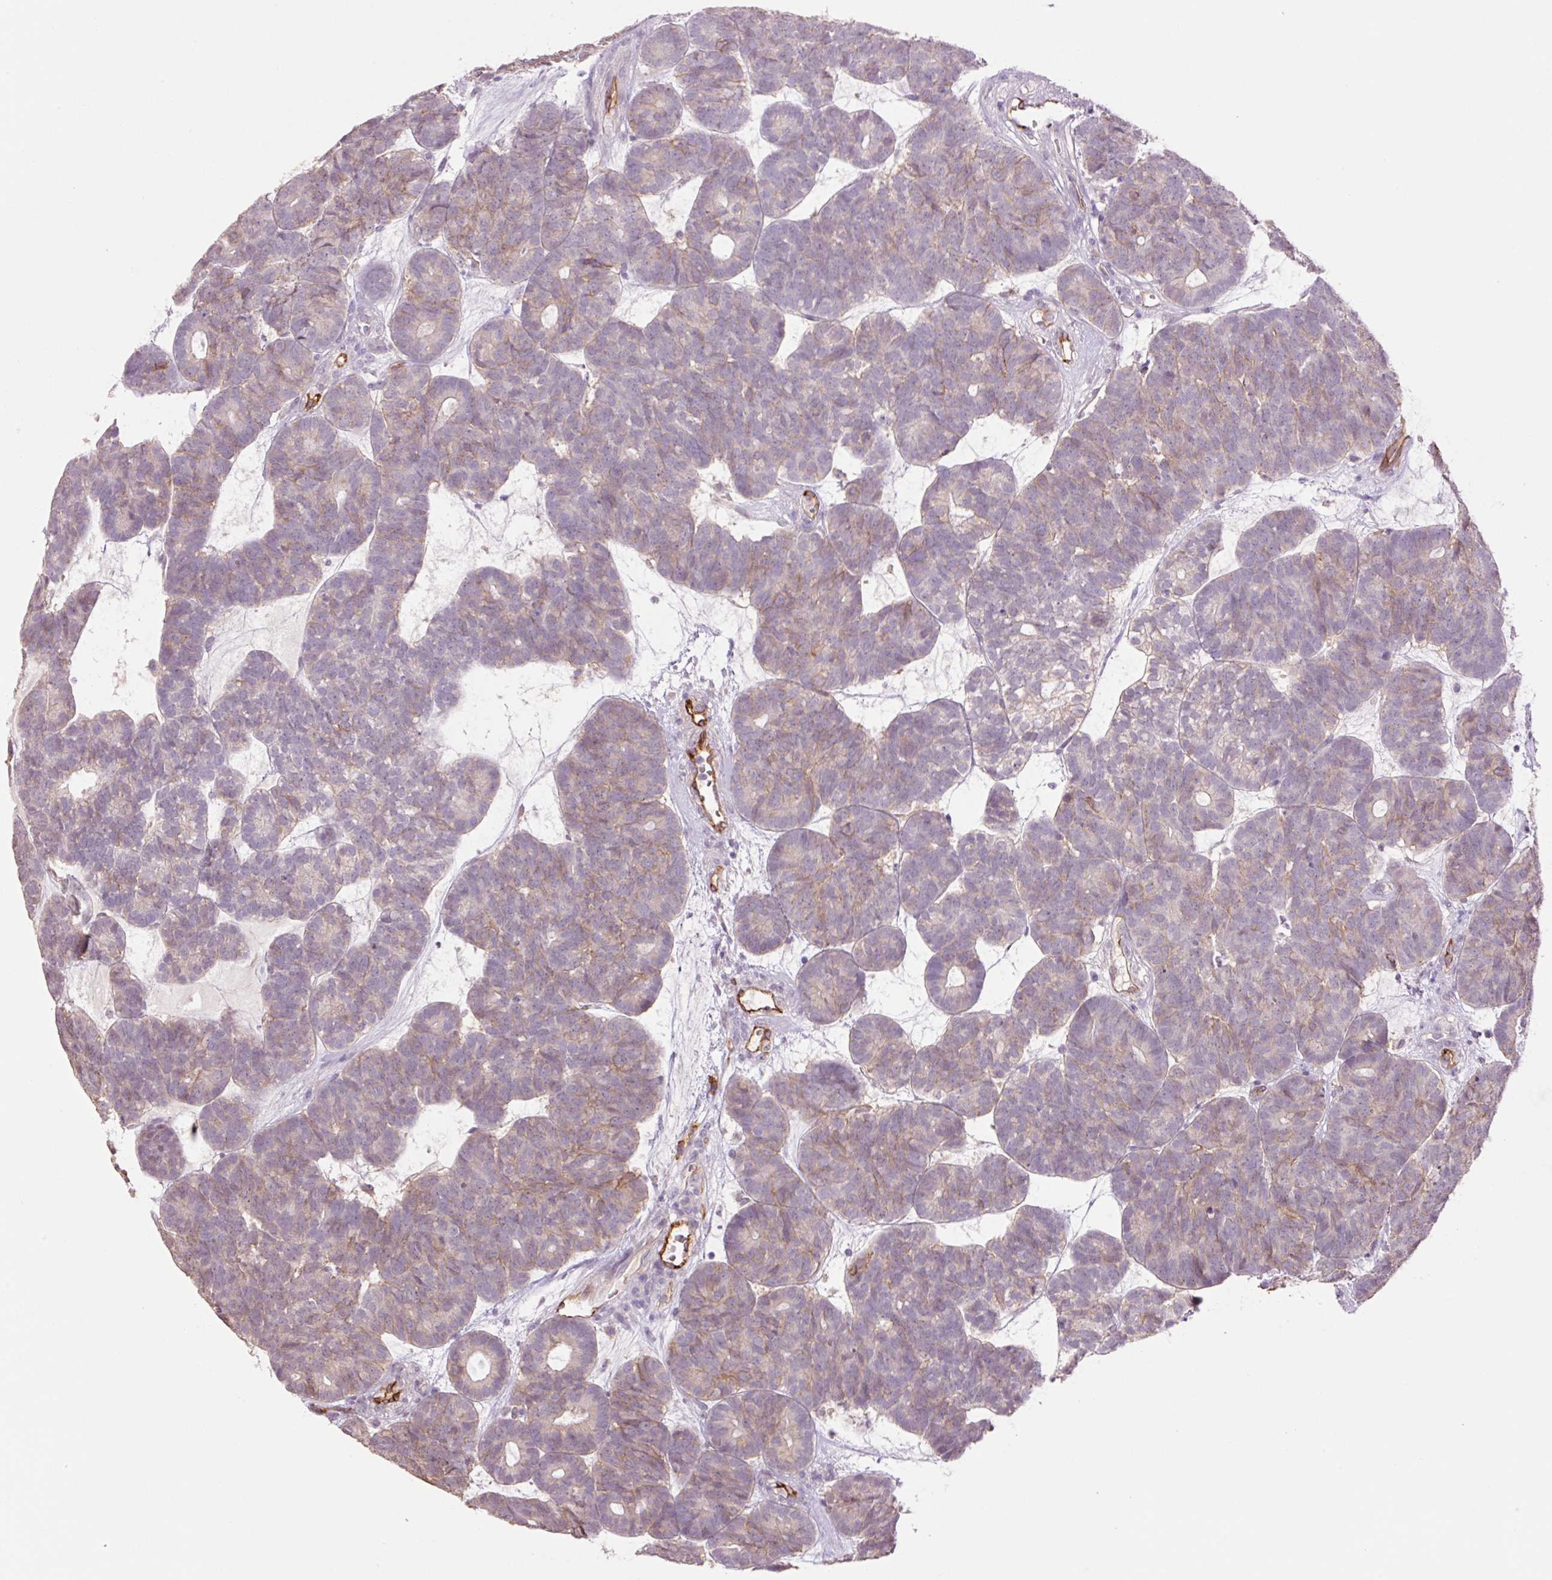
{"staining": {"intensity": "weak", "quantity": "25%-75%", "location": "cytoplasmic/membranous"}, "tissue": "head and neck cancer", "cell_type": "Tumor cells", "image_type": "cancer", "snomed": [{"axis": "morphology", "description": "Adenocarcinoma, NOS"}, {"axis": "topography", "description": "Head-Neck"}], "caption": "Tumor cells show low levels of weak cytoplasmic/membranous expression in approximately 25%-75% of cells in adenocarcinoma (head and neck). (IHC, brightfield microscopy, high magnification).", "gene": "SLC1A4", "patient": {"sex": "female", "age": 81}}